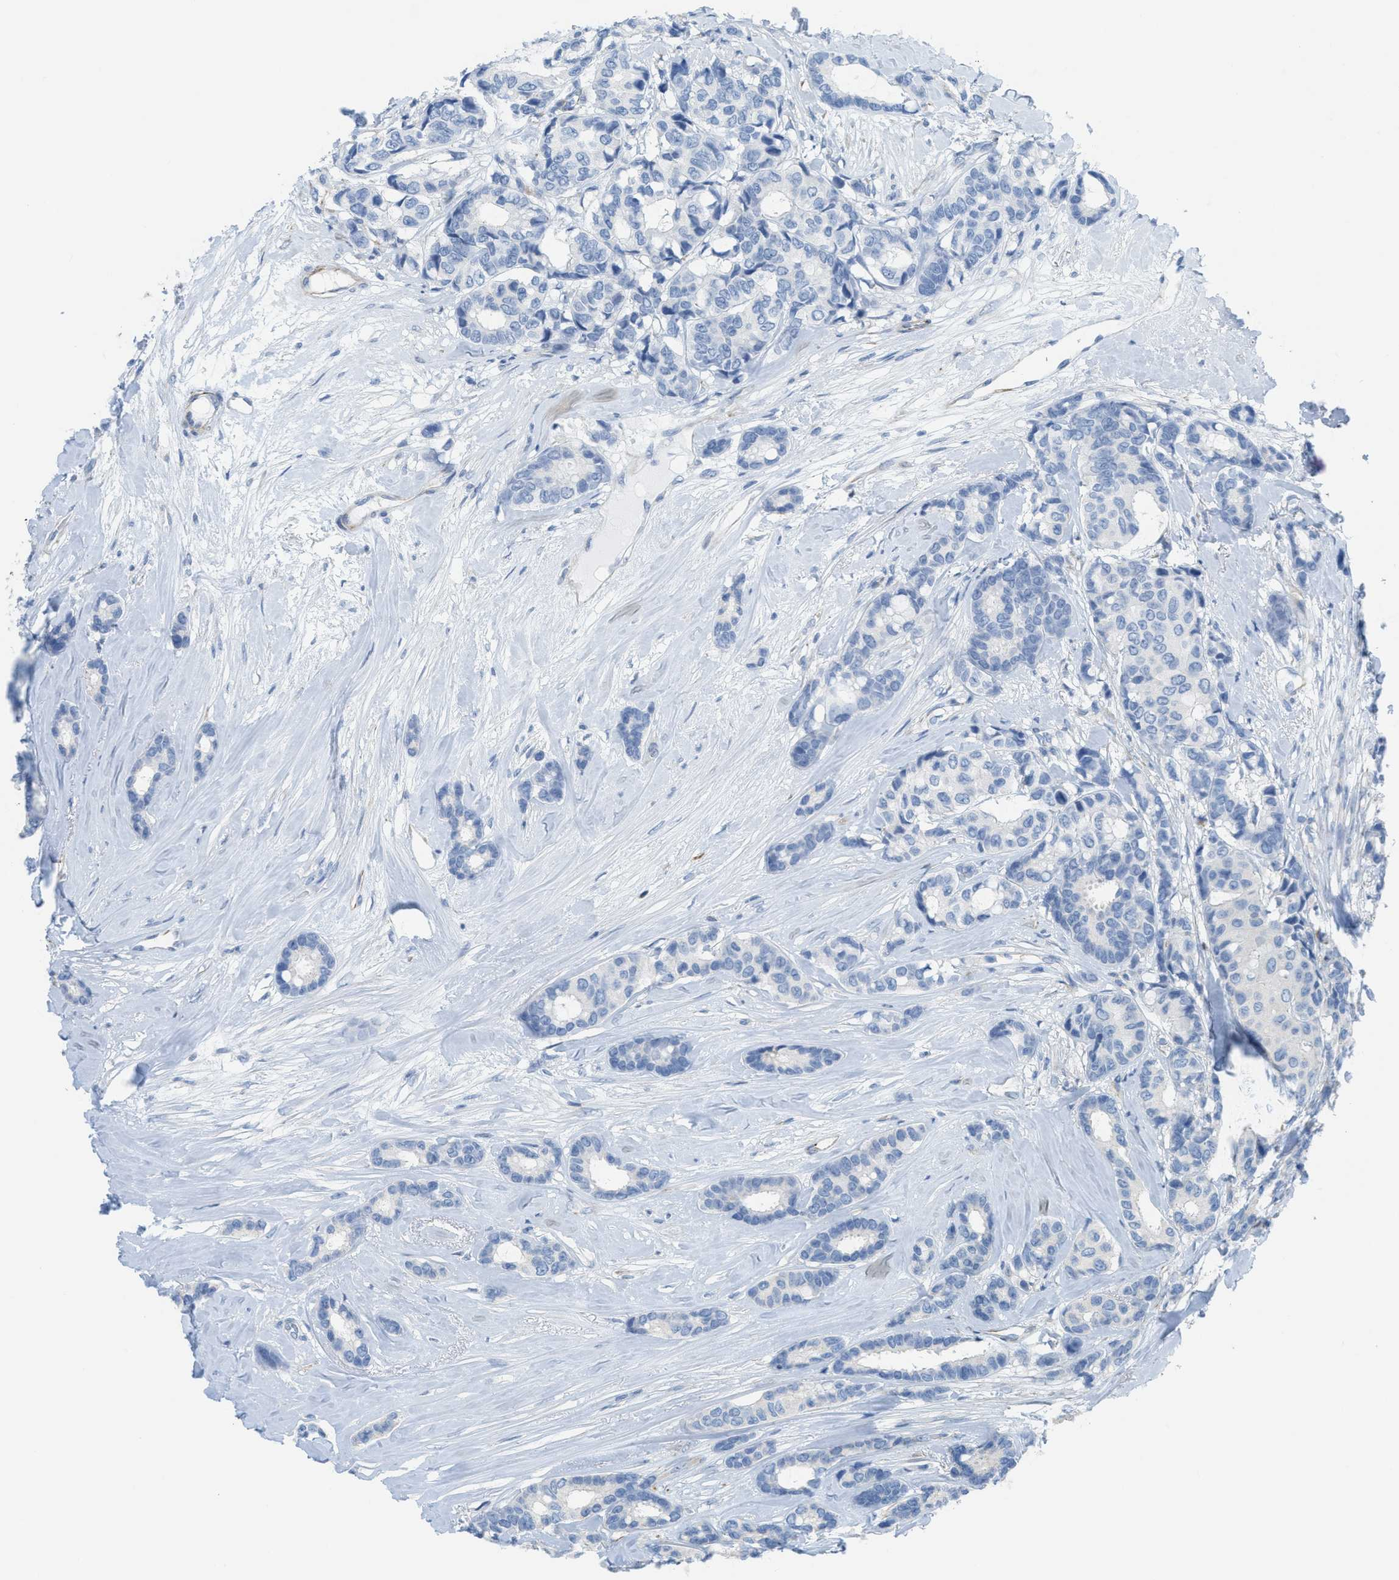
{"staining": {"intensity": "negative", "quantity": "none", "location": "none"}, "tissue": "breast cancer", "cell_type": "Tumor cells", "image_type": "cancer", "snomed": [{"axis": "morphology", "description": "Duct carcinoma"}, {"axis": "topography", "description": "Breast"}], "caption": "Immunohistochemistry (IHC) of breast invasive ductal carcinoma displays no staining in tumor cells.", "gene": "SLC12A1", "patient": {"sex": "female", "age": 87}}